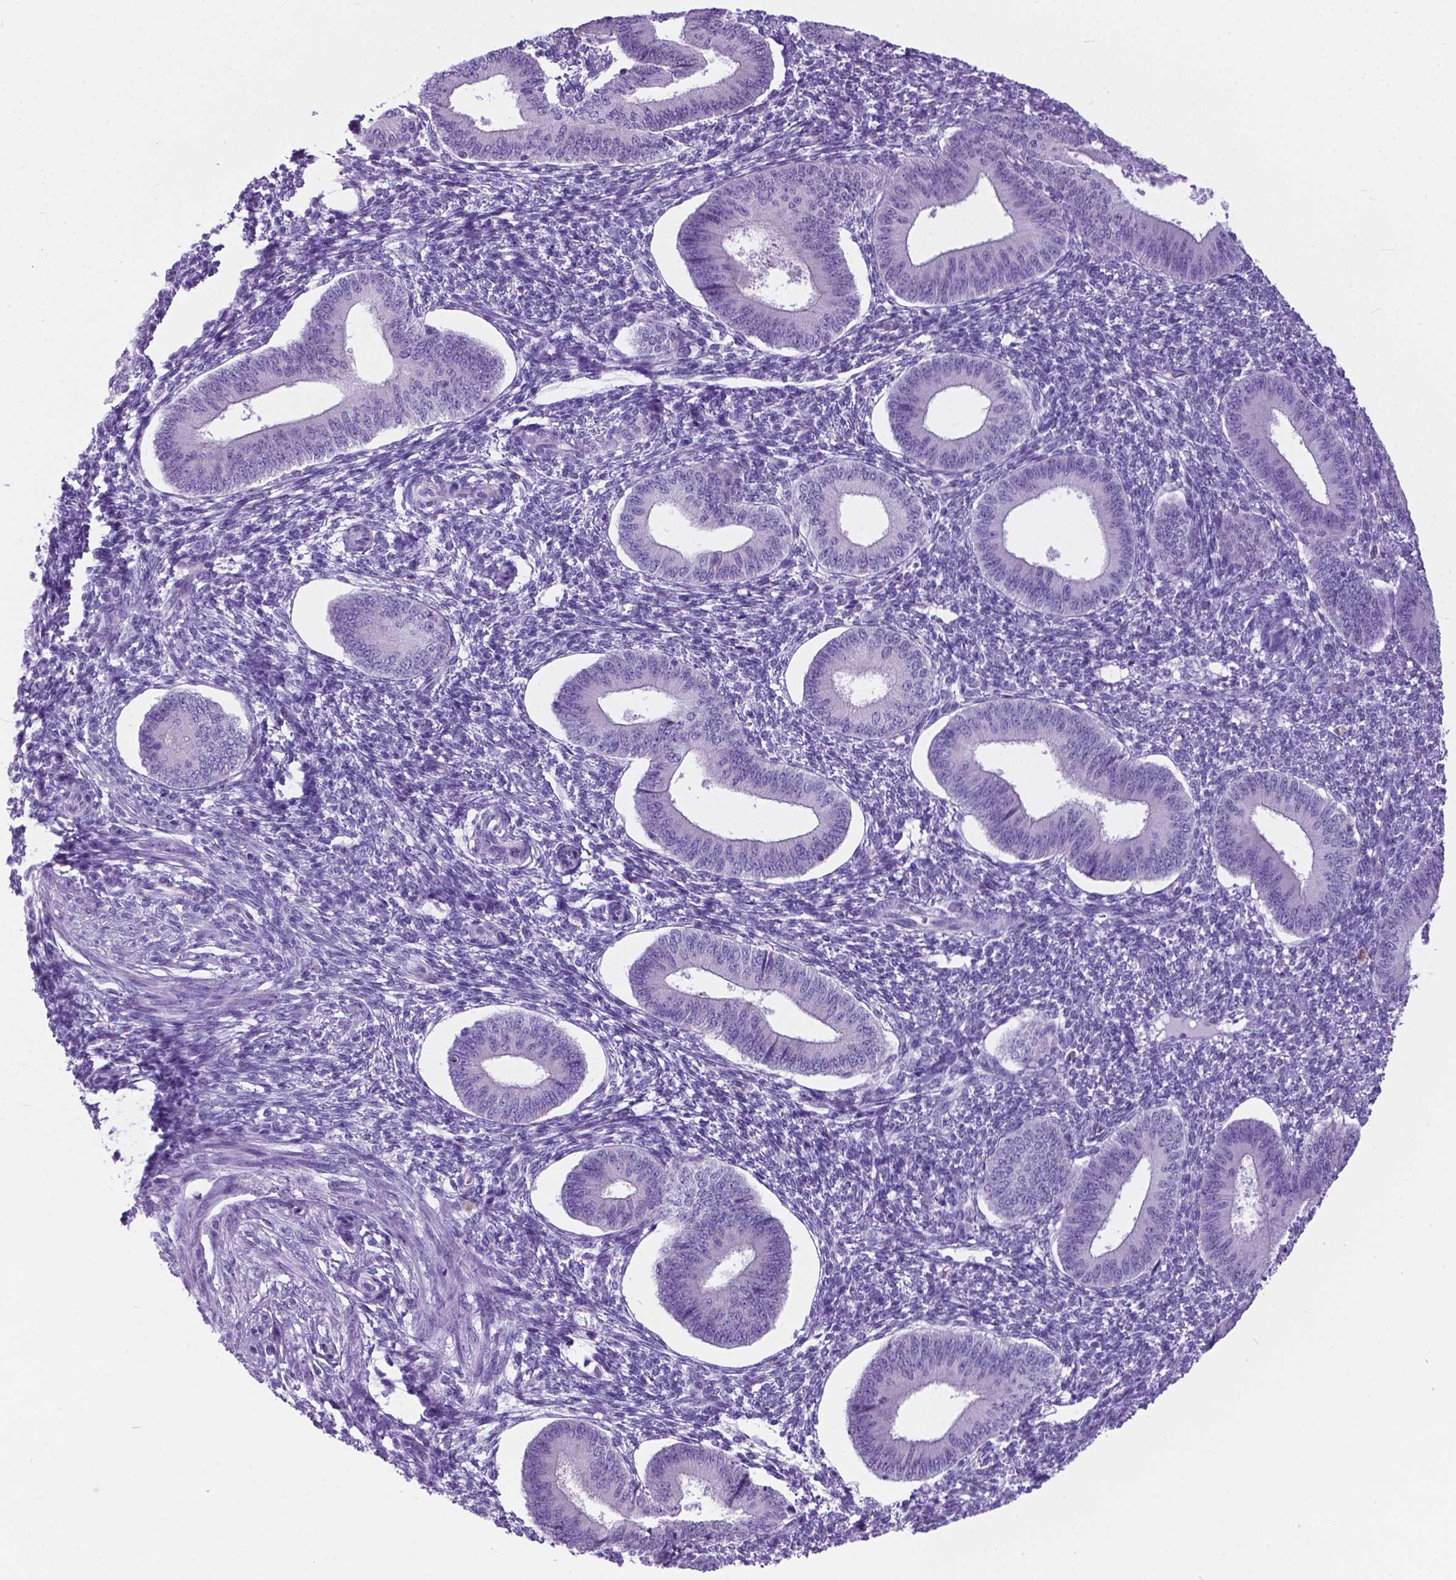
{"staining": {"intensity": "negative", "quantity": "none", "location": "none"}, "tissue": "endometrium", "cell_type": "Cells in endometrial stroma", "image_type": "normal", "snomed": [{"axis": "morphology", "description": "Normal tissue, NOS"}, {"axis": "topography", "description": "Endometrium"}], "caption": "Endometrium was stained to show a protein in brown. There is no significant staining in cells in endometrial stroma. Nuclei are stained in blue.", "gene": "ARMS2", "patient": {"sex": "female", "age": 42}}